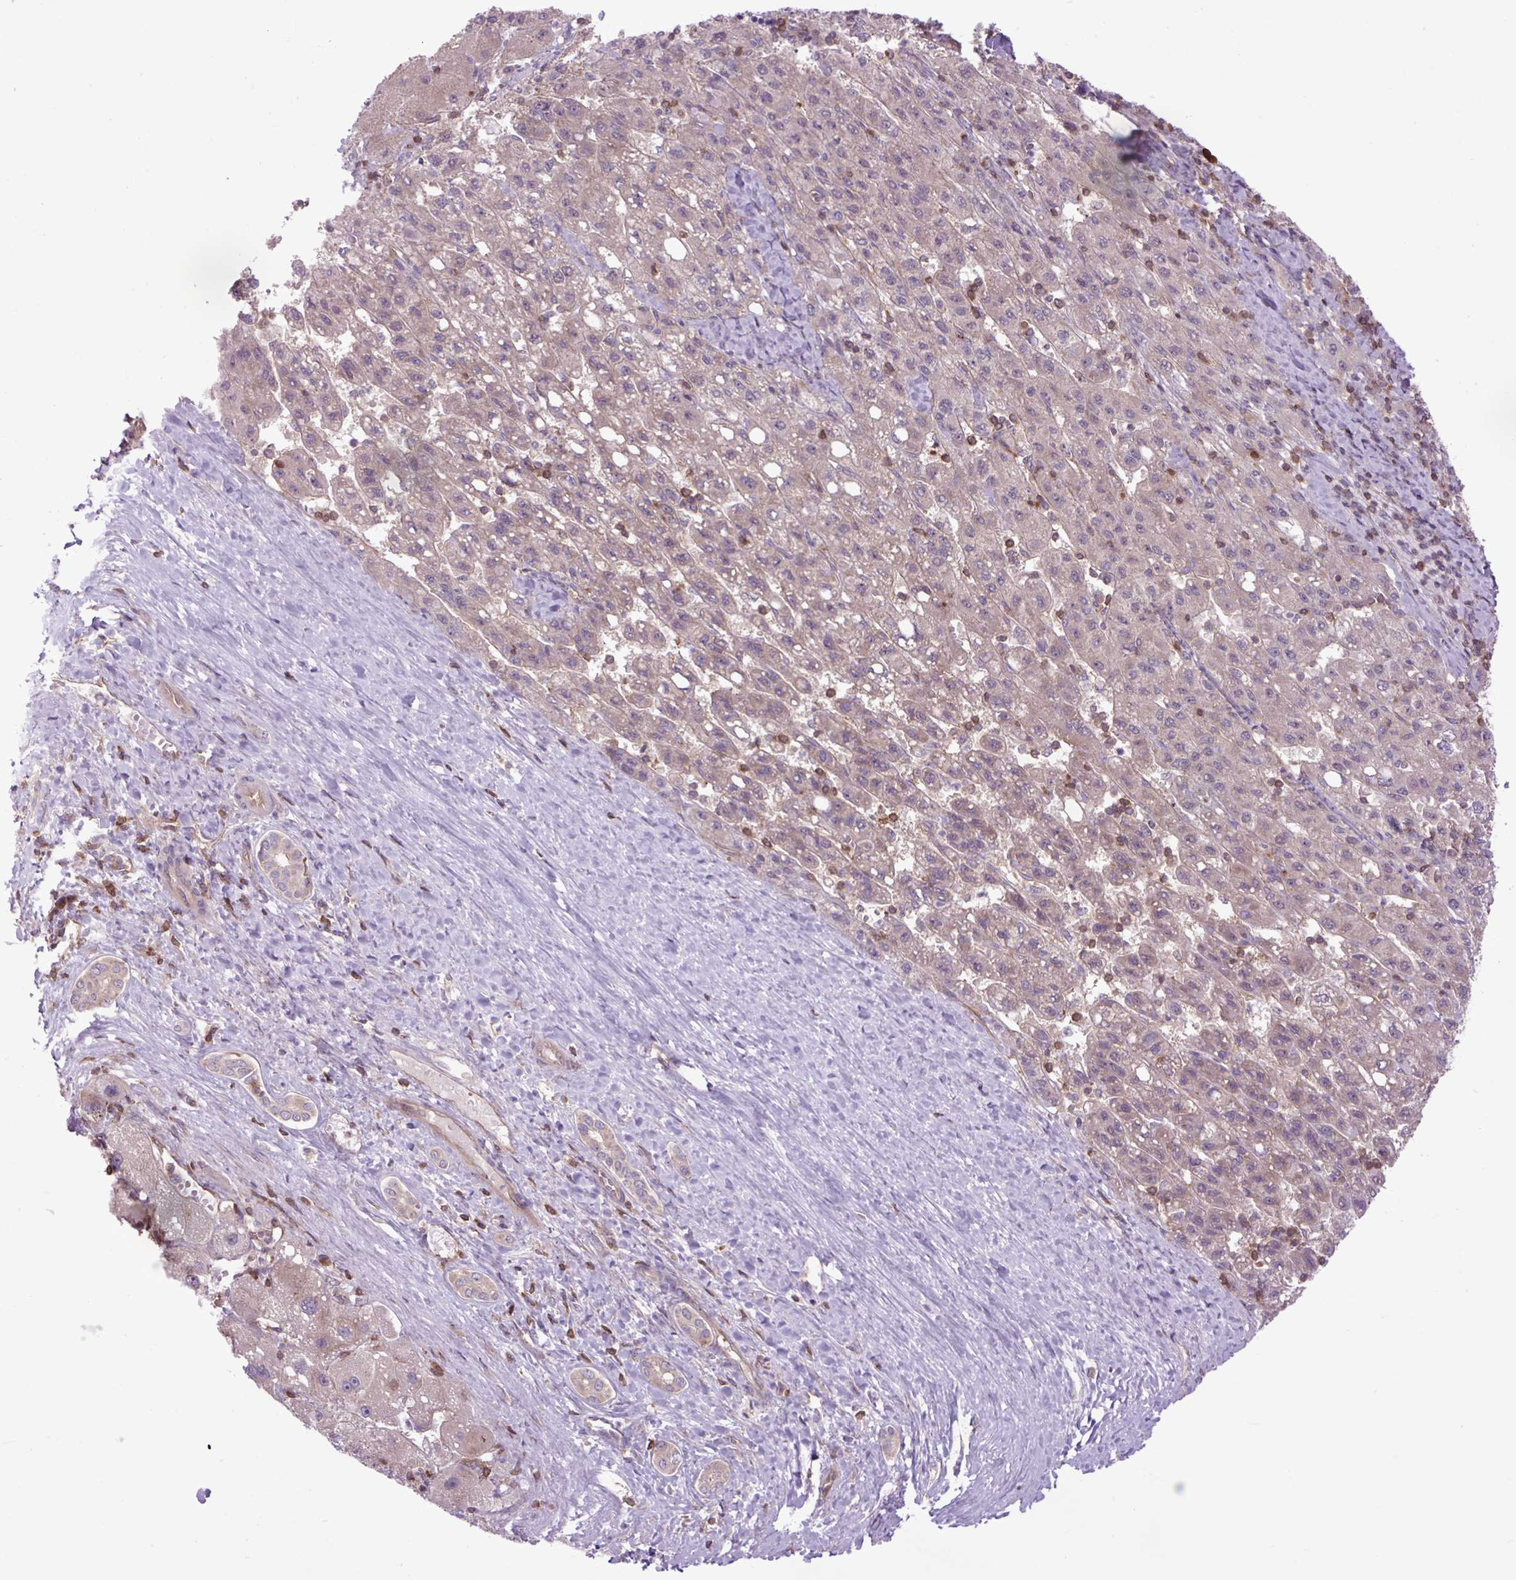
{"staining": {"intensity": "weak", "quantity": "25%-75%", "location": "cytoplasmic/membranous"}, "tissue": "liver cancer", "cell_type": "Tumor cells", "image_type": "cancer", "snomed": [{"axis": "morphology", "description": "Carcinoma, Hepatocellular, NOS"}, {"axis": "topography", "description": "Liver"}], "caption": "The immunohistochemical stain highlights weak cytoplasmic/membranous expression in tumor cells of liver hepatocellular carcinoma tissue.", "gene": "PLCG1", "patient": {"sex": "female", "age": 82}}